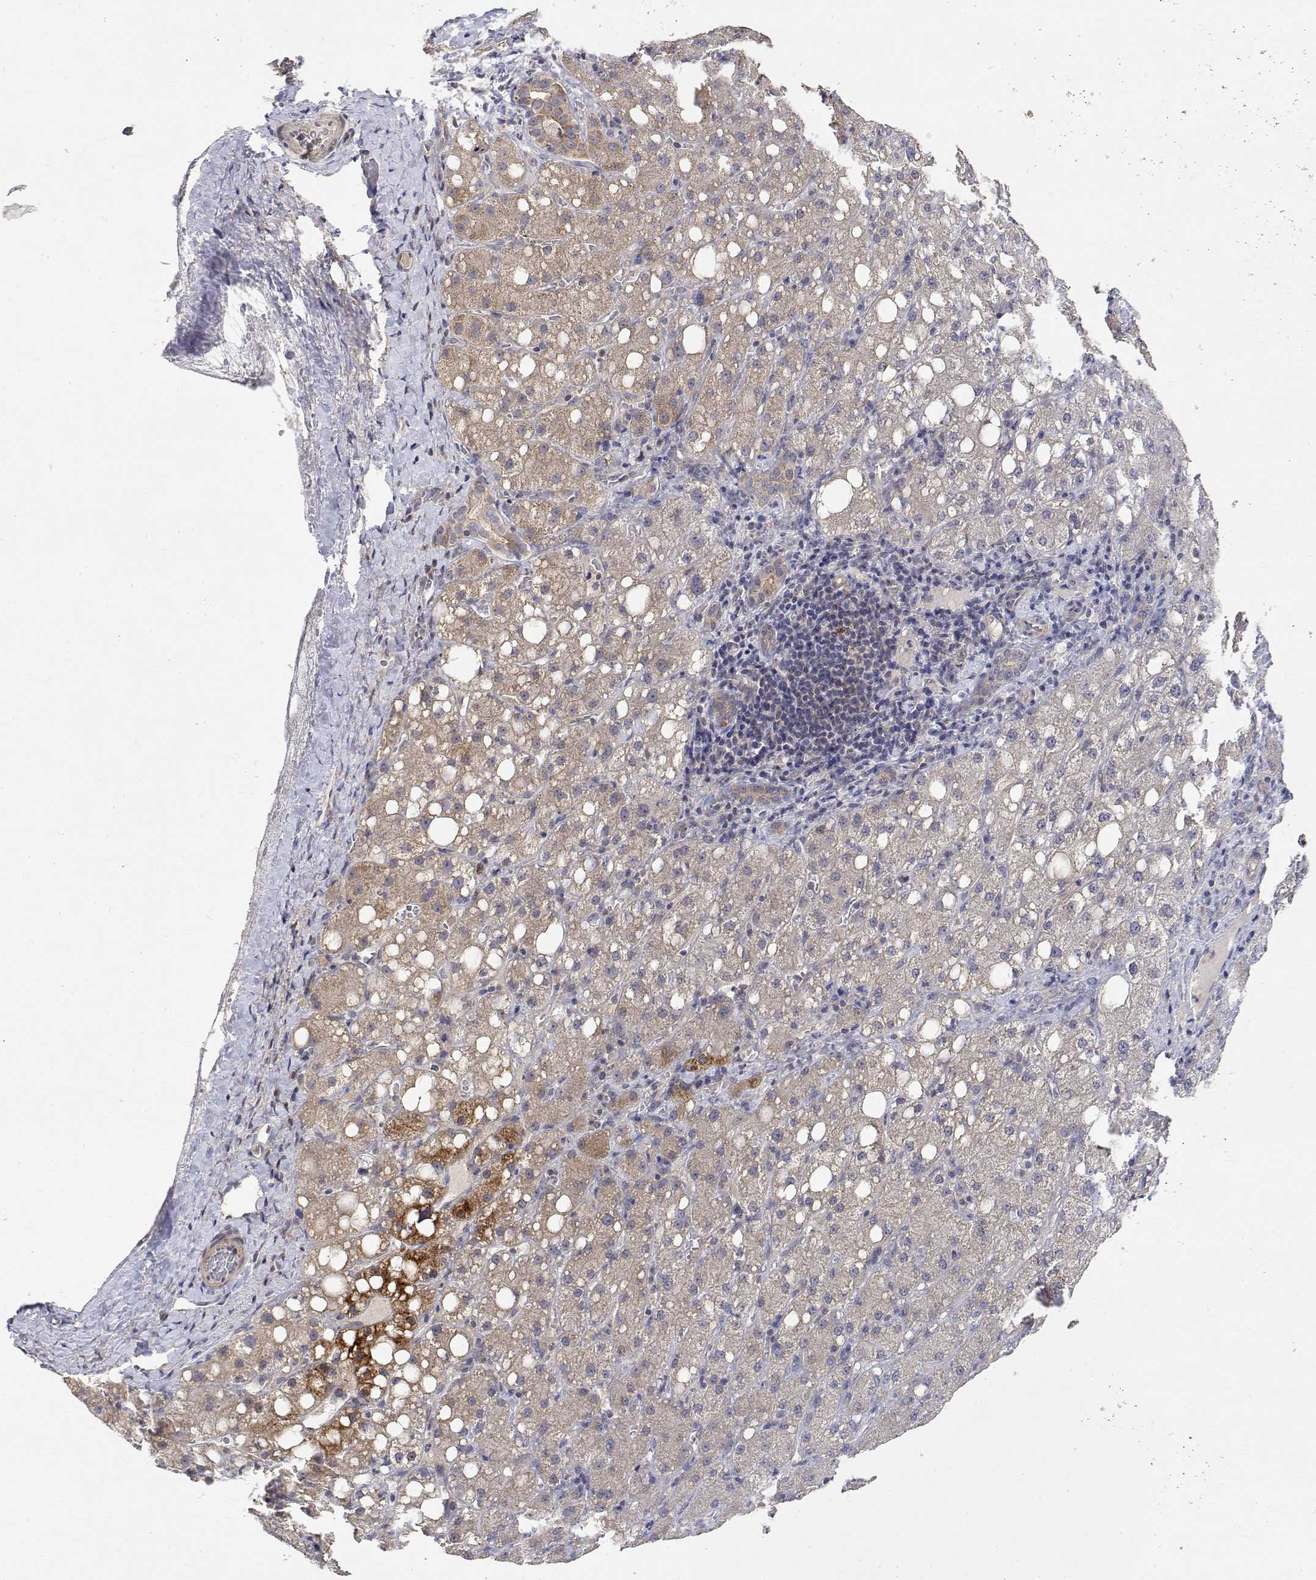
{"staining": {"intensity": "strong", "quantity": "<25%", "location": "cytoplasmic/membranous"}, "tissue": "liver cancer", "cell_type": "Tumor cells", "image_type": "cancer", "snomed": [{"axis": "morphology", "description": "Carcinoma, Hepatocellular, NOS"}, {"axis": "topography", "description": "Liver"}], "caption": "Liver hepatocellular carcinoma stained with a protein marker exhibits strong staining in tumor cells.", "gene": "LONRF3", "patient": {"sex": "male", "age": 67}}